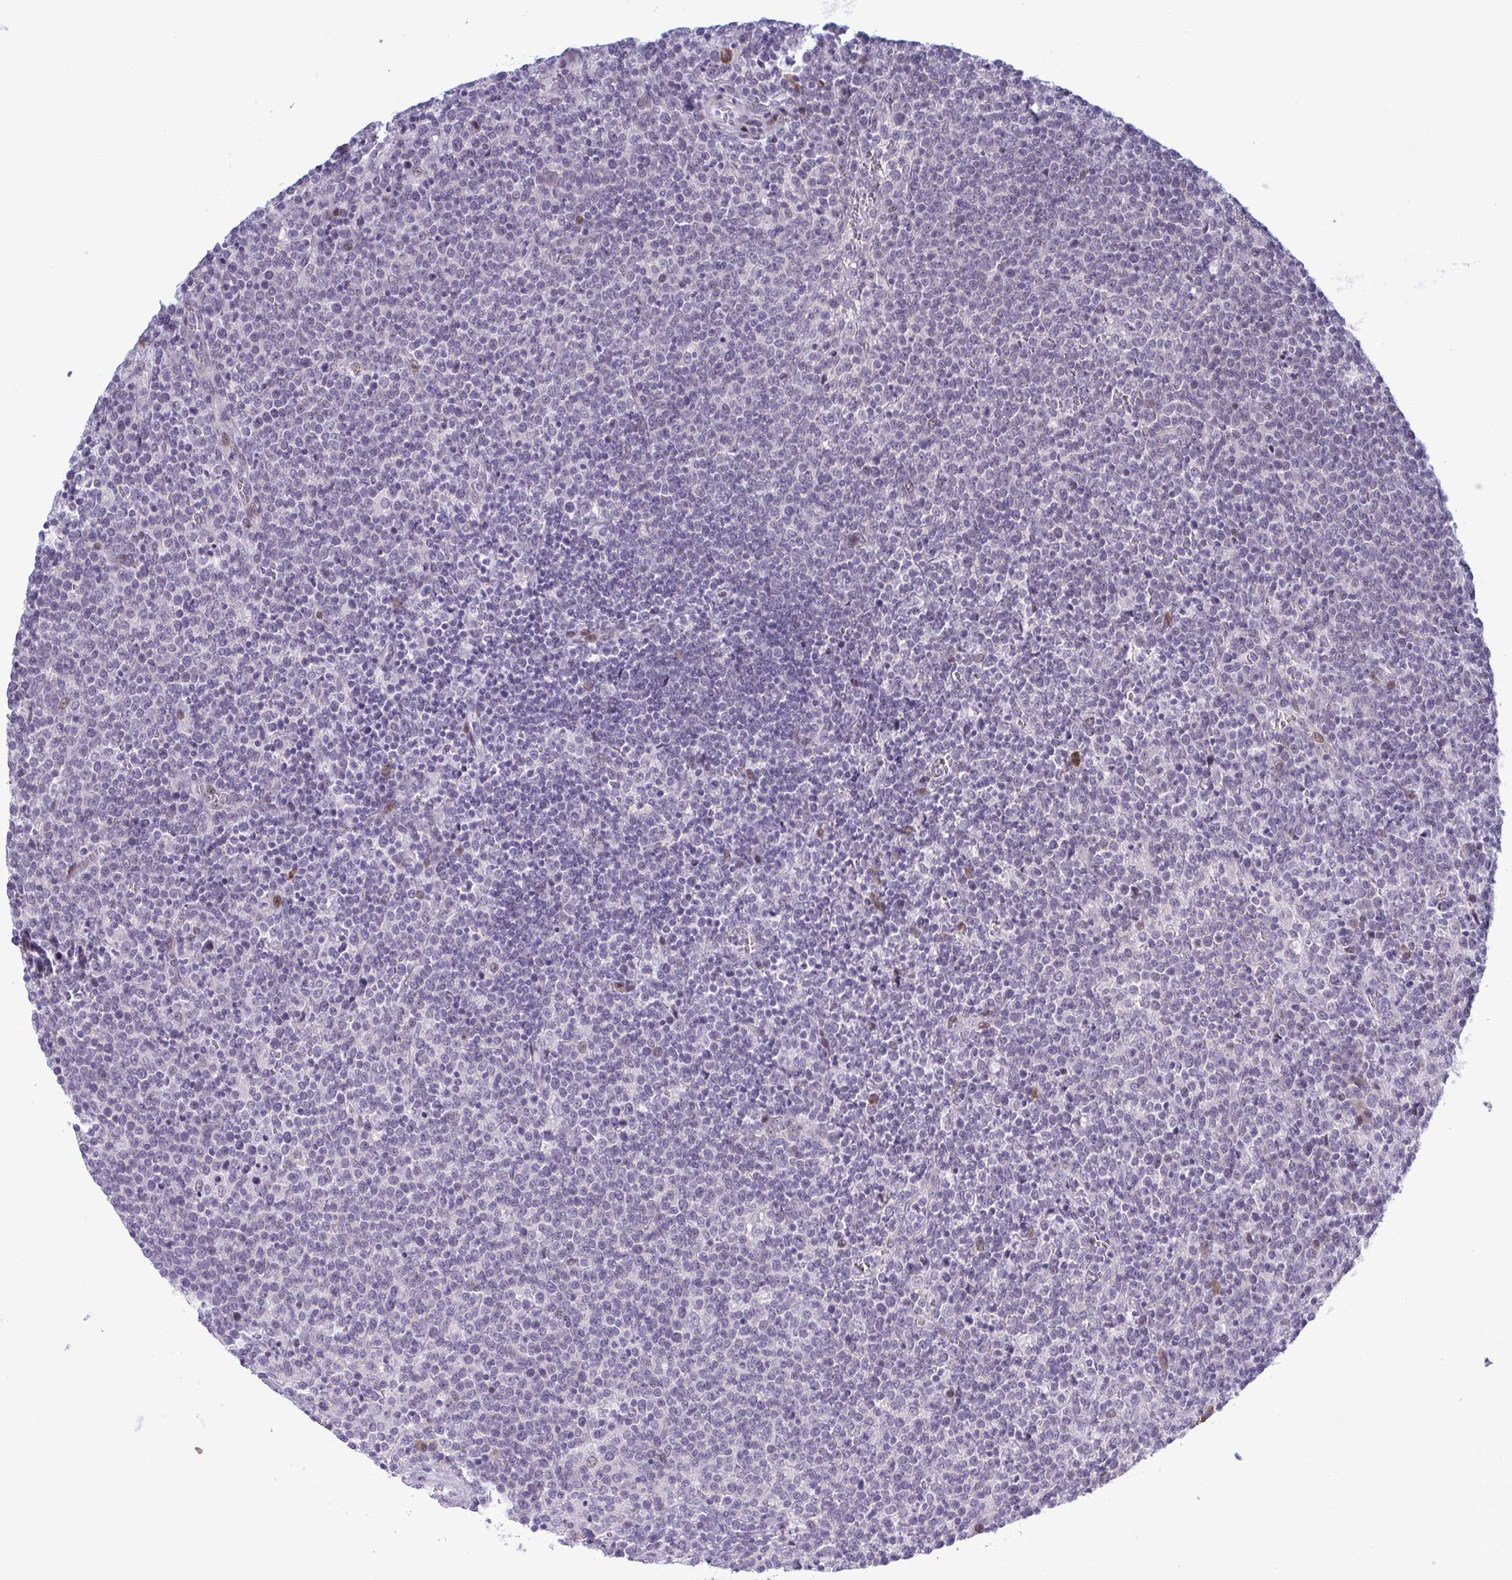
{"staining": {"intensity": "negative", "quantity": "none", "location": "none"}, "tissue": "lymphoma", "cell_type": "Tumor cells", "image_type": "cancer", "snomed": [{"axis": "morphology", "description": "Malignant lymphoma, non-Hodgkin's type, High grade"}, {"axis": "topography", "description": "Lymph node"}], "caption": "Histopathology image shows no protein staining in tumor cells of lymphoma tissue.", "gene": "TAB1", "patient": {"sex": "male", "age": 61}}